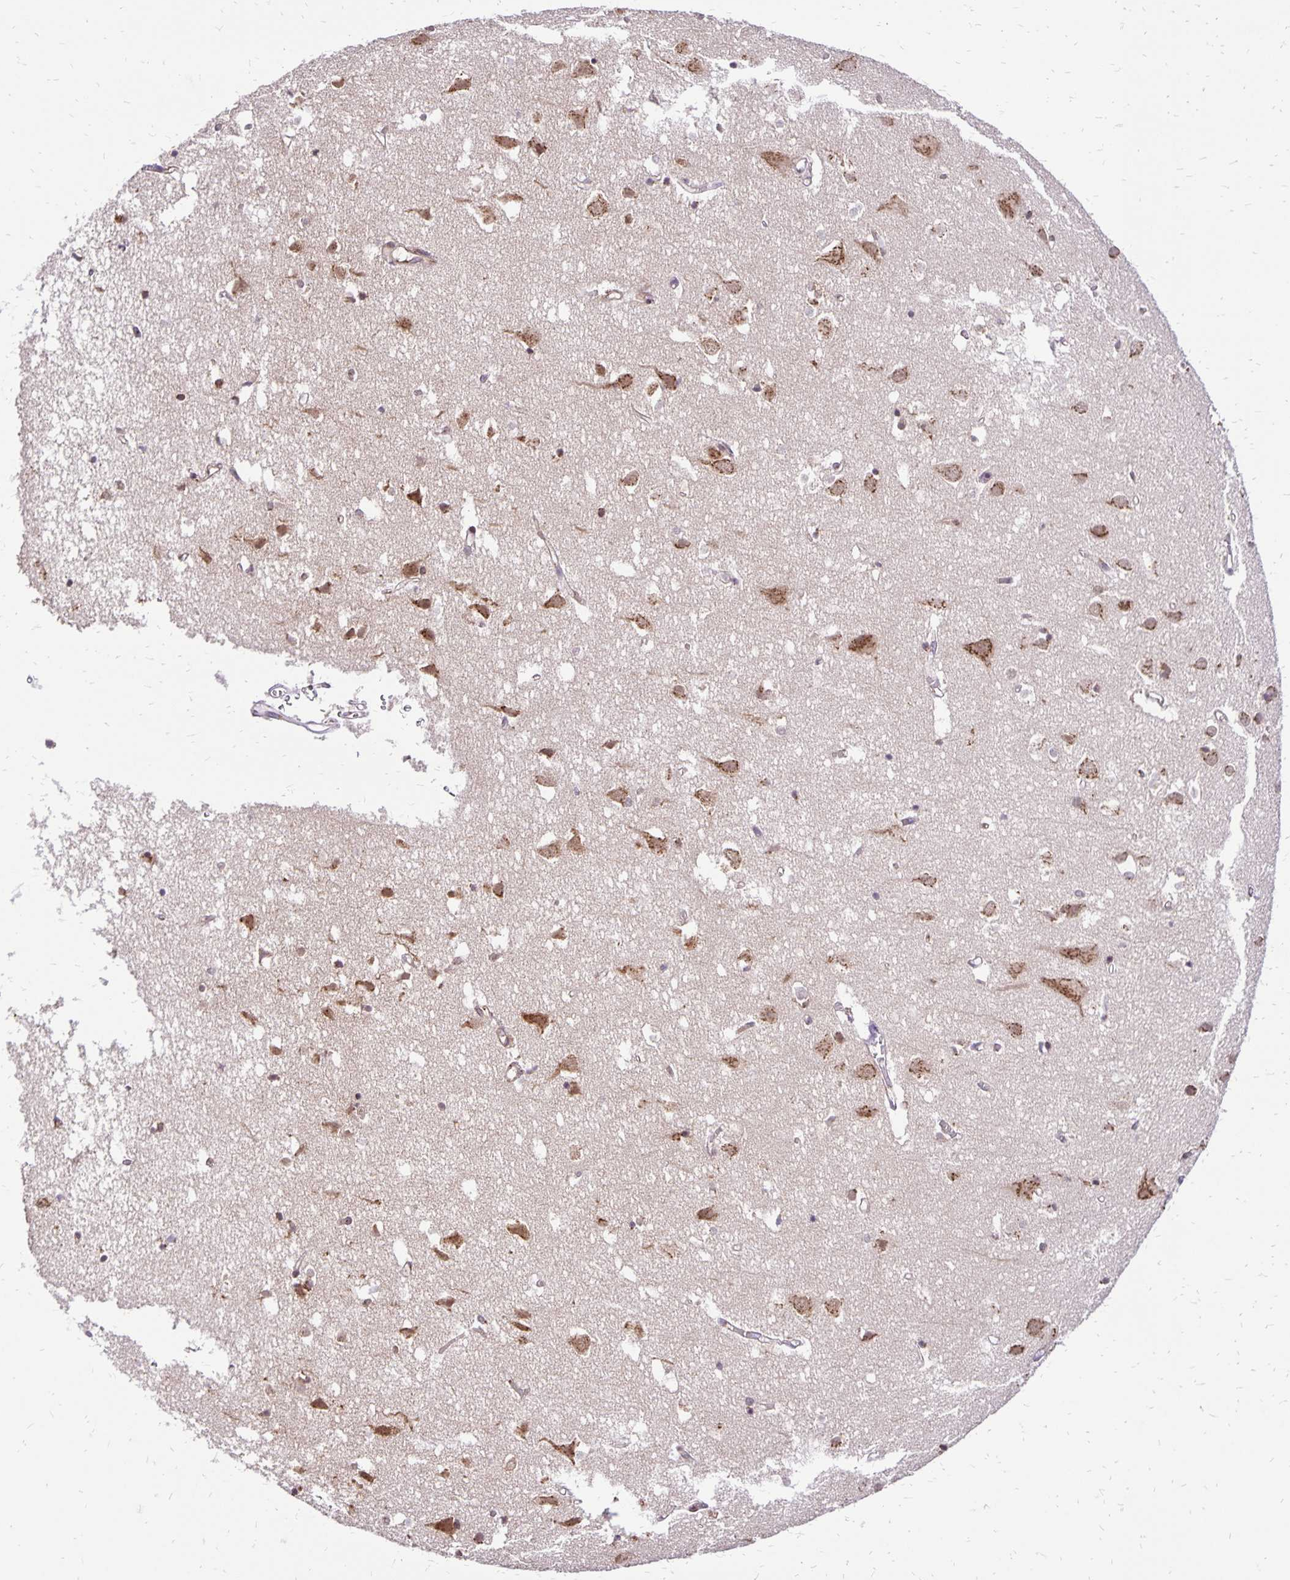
{"staining": {"intensity": "weak", "quantity": "25%-75%", "location": "cytoplasmic/membranous"}, "tissue": "cerebral cortex", "cell_type": "Endothelial cells", "image_type": "normal", "snomed": [{"axis": "morphology", "description": "Normal tissue, NOS"}, {"axis": "topography", "description": "Cerebral cortex"}], "caption": "Weak cytoplasmic/membranous expression for a protein is present in approximately 25%-75% of endothelial cells of normal cerebral cortex using immunohistochemistry (IHC).", "gene": "GOLGA5", "patient": {"sex": "male", "age": 70}}